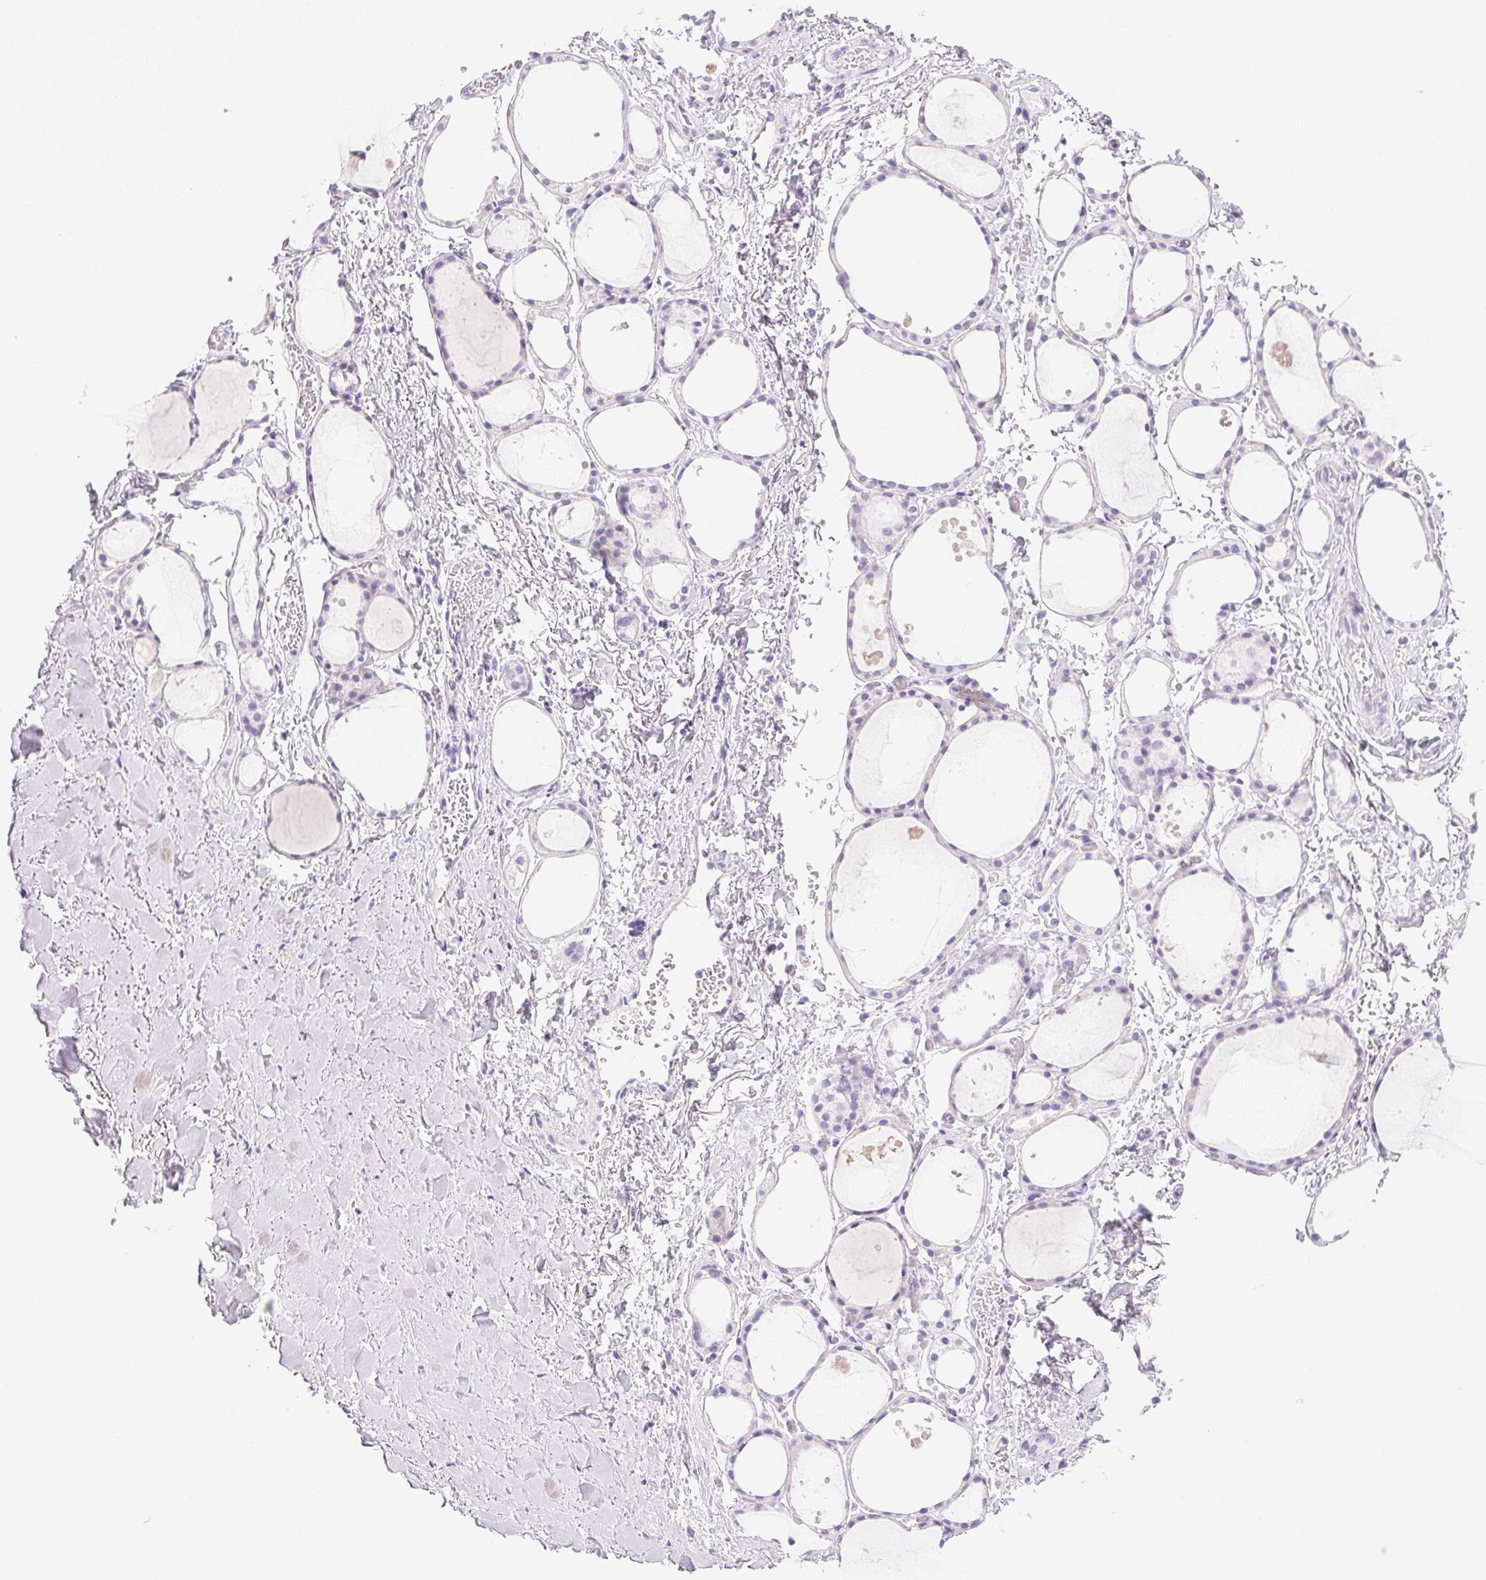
{"staining": {"intensity": "negative", "quantity": "none", "location": "none"}, "tissue": "thyroid gland", "cell_type": "Glandular cells", "image_type": "normal", "snomed": [{"axis": "morphology", "description": "Normal tissue, NOS"}, {"axis": "topography", "description": "Thyroid gland"}], "caption": "The image demonstrates no staining of glandular cells in normal thyroid gland. (DAB (3,3'-diaminobenzidine) IHC with hematoxylin counter stain).", "gene": "DHCR24", "patient": {"sex": "male", "age": 68}}